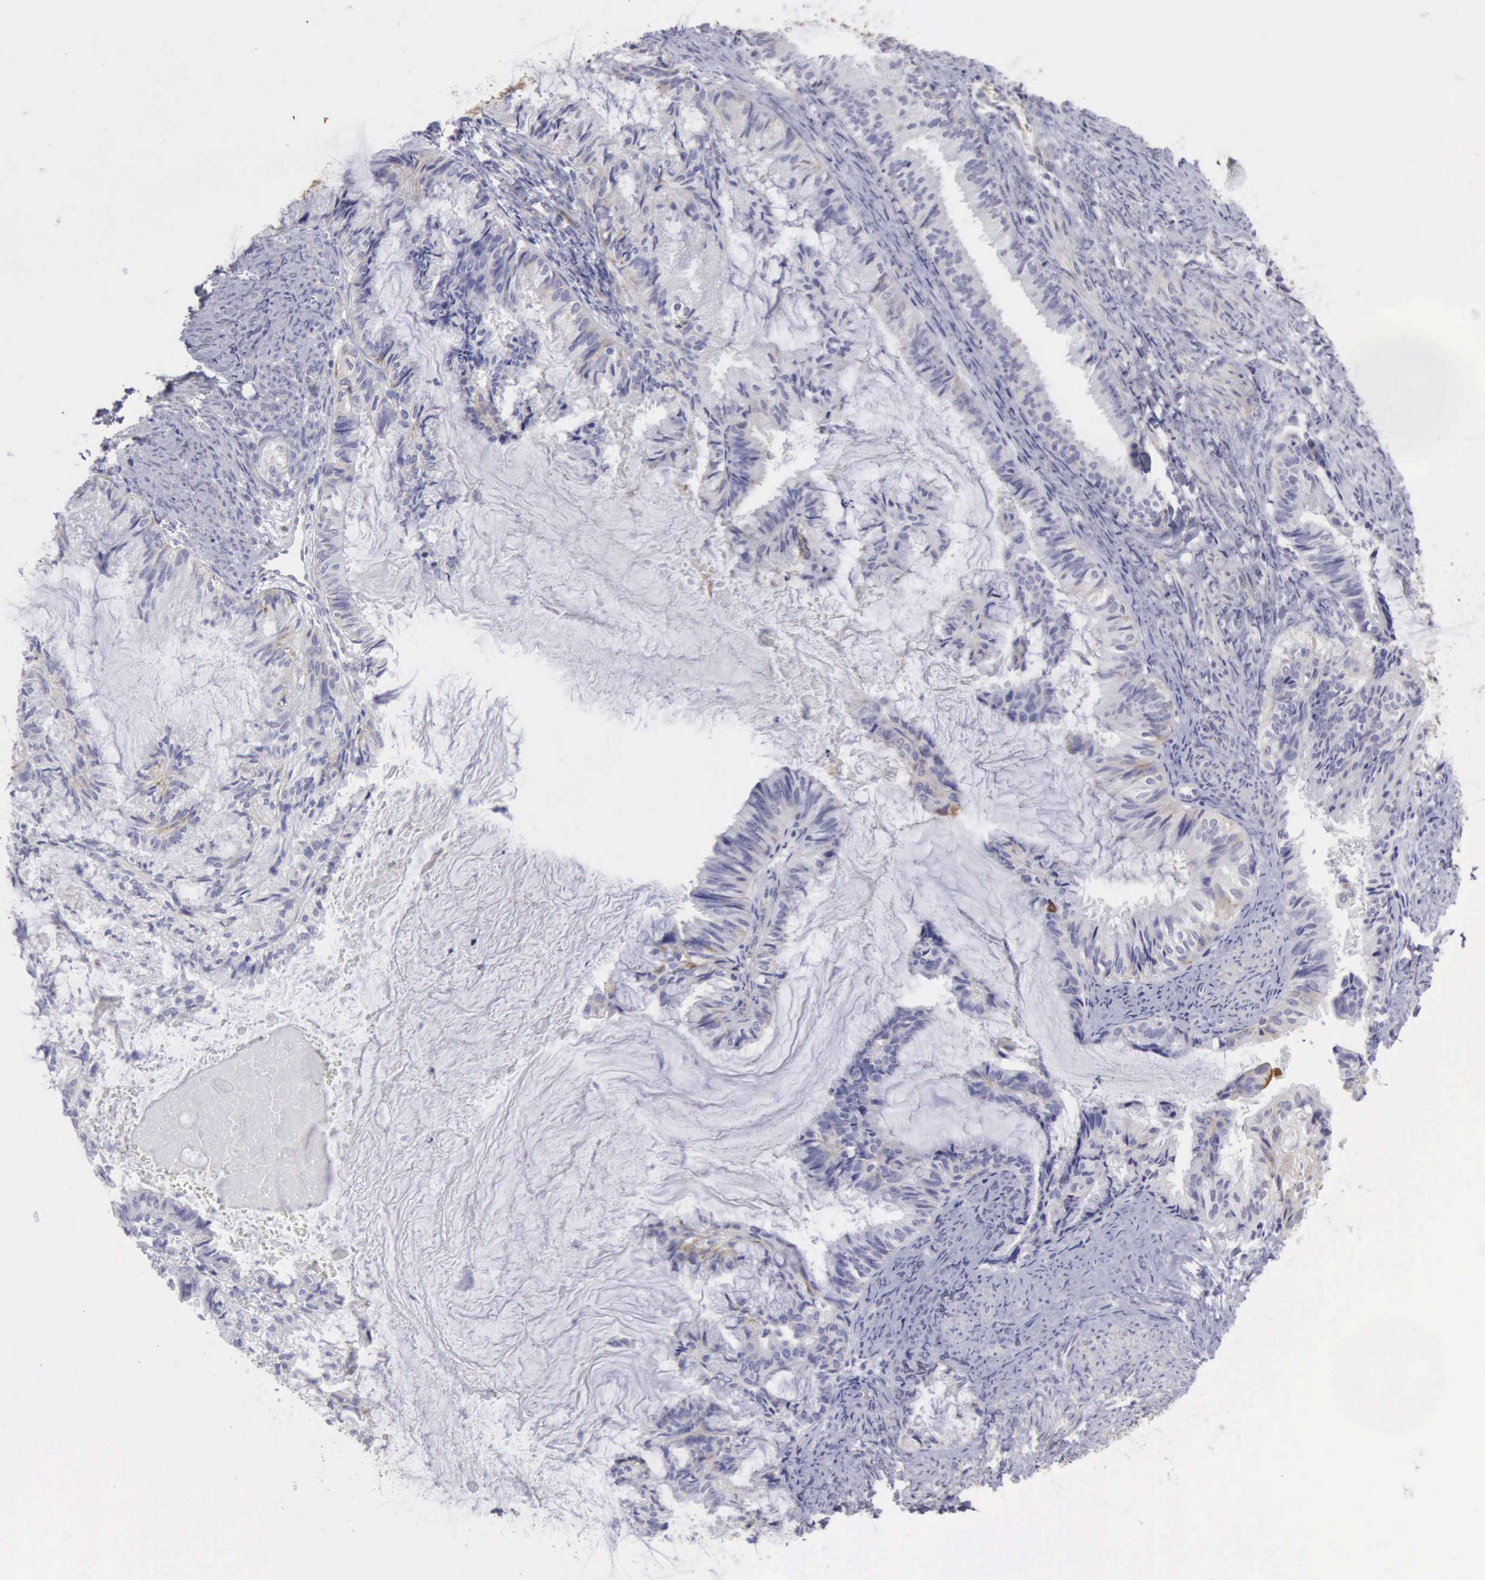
{"staining": {"intensity": "negative", "quantity": "none", "location": "none"}, "tissue": "endometrial cancer", "cell_type": "Tumor cells", "image_type": "cancer", "snomed": [{"axis": "morphology", "description": "Adenocarcinoma, NOS"}, {"axis": "topography", "description": "Endometrium"}], "caption": "Endometrial cancer was stained to show a protein in brown. There is no significant staining in tumor cells.", "gene": "TFRC", "patient": {"sex": "female", "age": 86}}